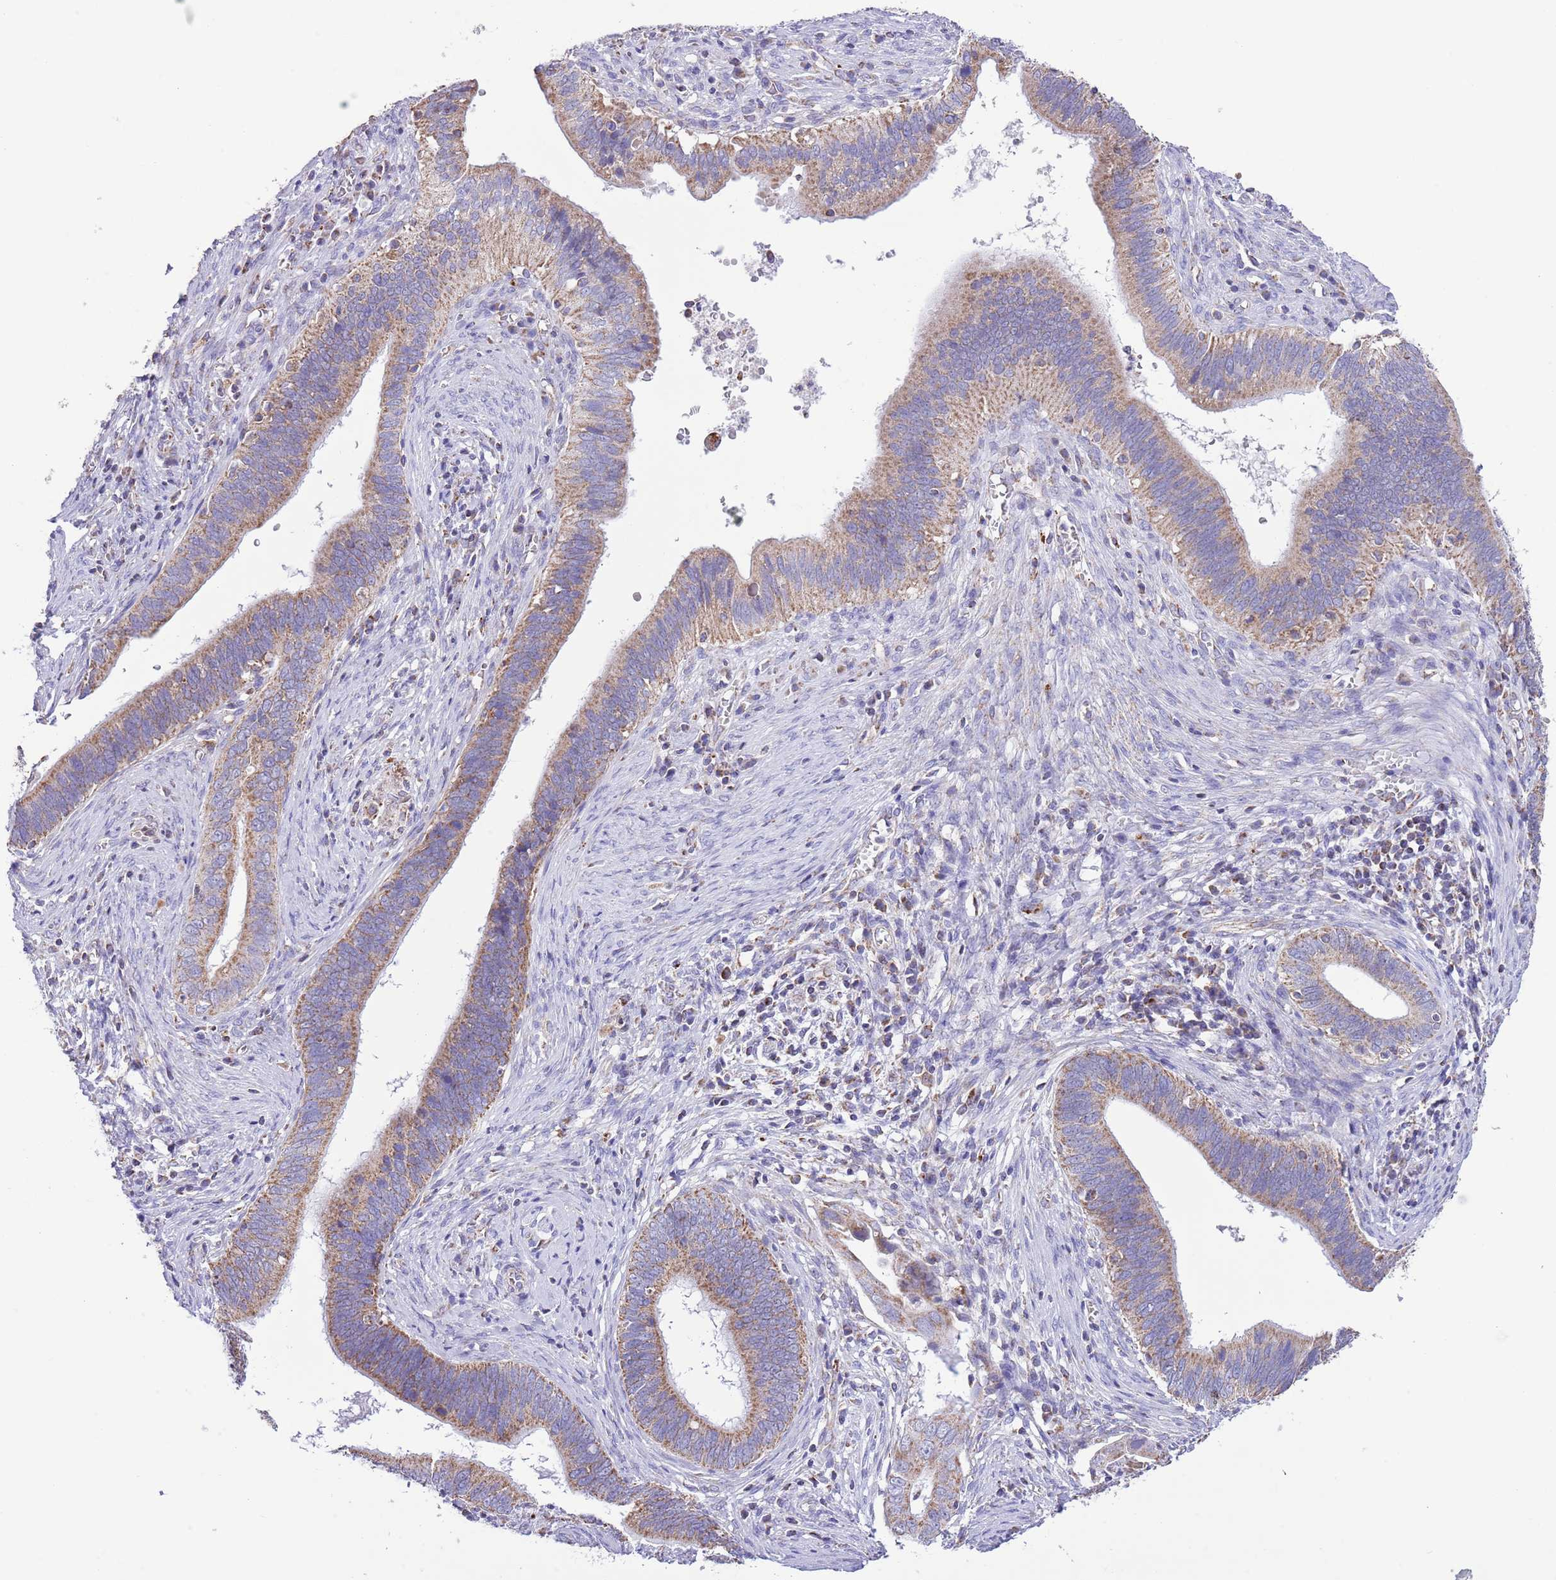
{"staining": {"intensity": "moderate", "quantity": ">75%", "location": "cytoplasmic/membranous"}, "tissue": "cervical cancer", "cell_type": "Tumor cells", "image_type": "cancer", "snomed": [{"axis": "morphology", "description": "Adenocarcinoma, NOS"}, {"axis": "topography", "description": "Cervix"}], "caption": "Cervical adenocarcinoma stained for a protein (brown) reveals moderate cytoplasmic/membranous positive staining in about >75% of tumor cells.", "gene": "TEKTIP1", "patient": {"sex": "female", "age": 42}}